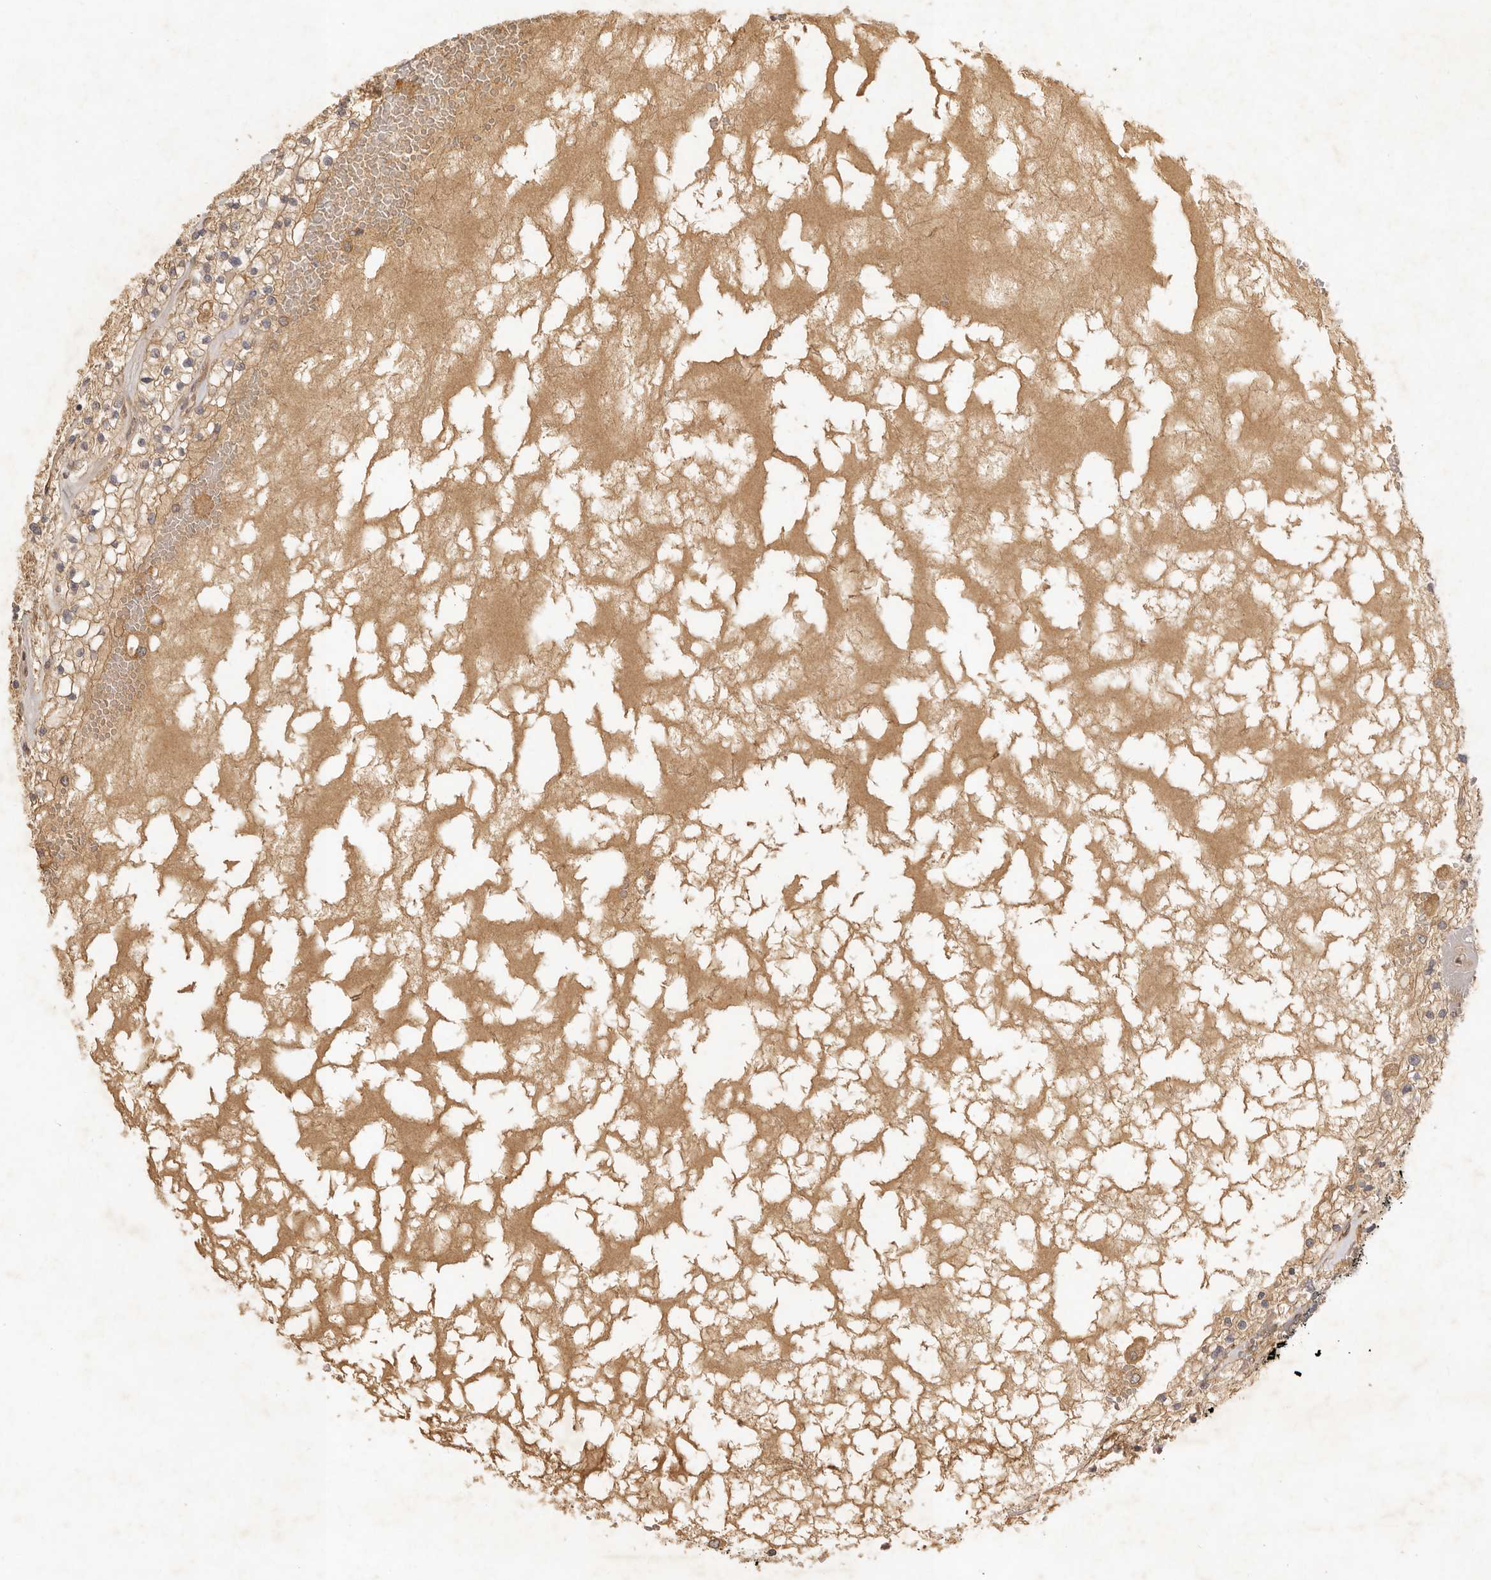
{"staining": {"intensity": "moderate", "quantity": ">75%", "location": "cytoplasmic/membranous"}, "tissue": "renal cancer", "cell_type": "Tumor cells", "image_type": "cancer", "snomed": [{"axis": "morphology", "description": "Normal tissue, NOS"}, {"axis": "morphology", "description": "Adenocarcinoma, NOS"}, {"axis": "topography", "description": "Kidney"}], "caption": "High-magnification brightfield microscopy of adenocarcinoma (renal) stained with DAB (3,3'-diaminobenzidine) (brown) and counterstained with hematoxylin (blue). tumor cells exhibit moderate cytoplasmic/membranous expression is appreciated in approximately>75% of cells.", "gene": "VIPR1", "patient": {"sex": "male", "age": 68}}